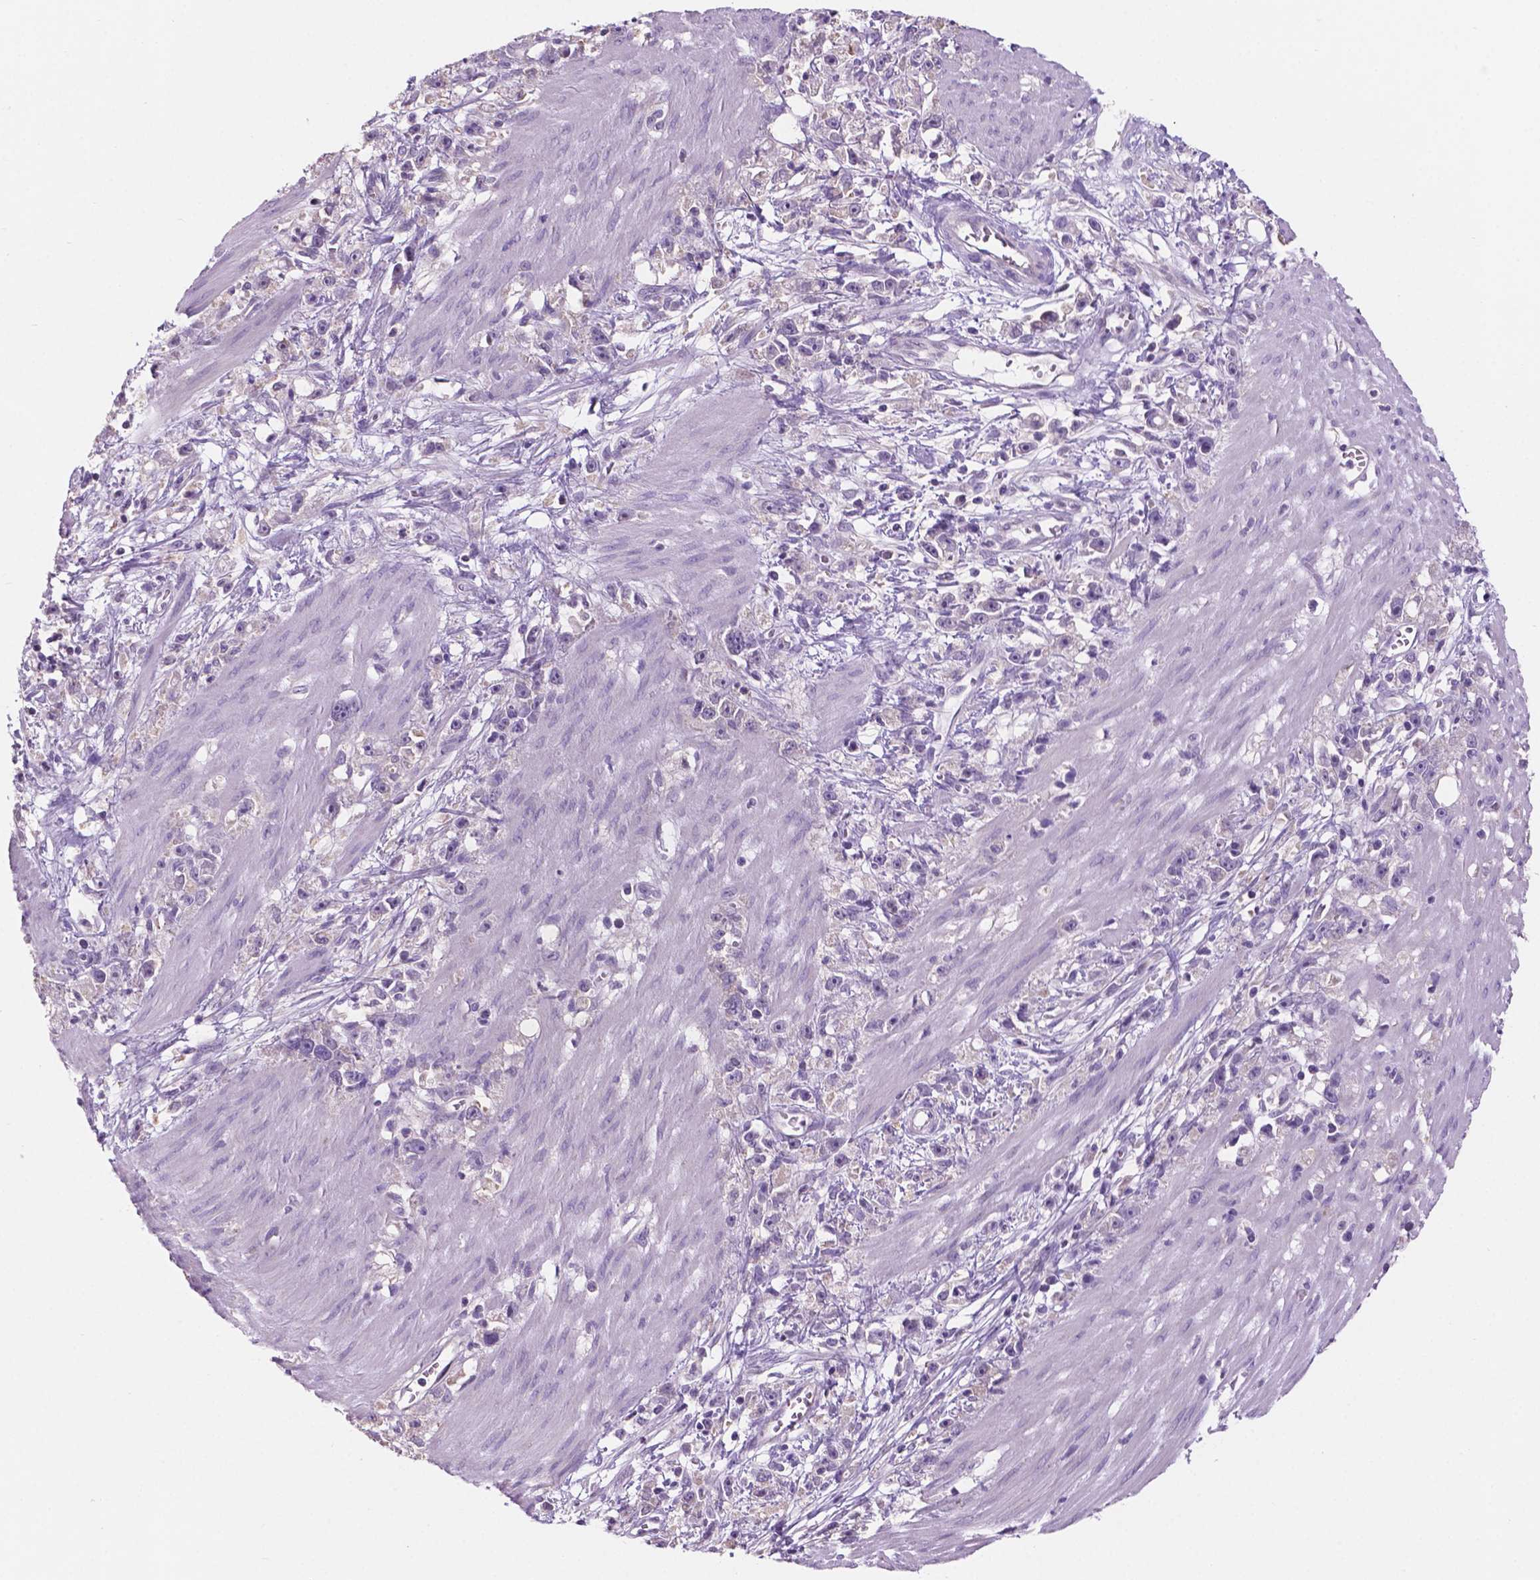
{"staining": {"intensity": "negative", "quantity": "none", "location": "none"}, "tissue": "stomach cancer", "cell_type": "Tumor cells", "image_type": "cancer", "snomed": [{"axis": "morphology", "description": "Adenocarcinoma, NOS"}, {"axis": "topography", "description": "Stomach"}], "caption": "A photomicrograph of stomach adenocarcinoma stained for a protein exhibits no brown staining in tumor cells.", "gene": "SBSN", "patient": {"sex": "female", "age": 59}}